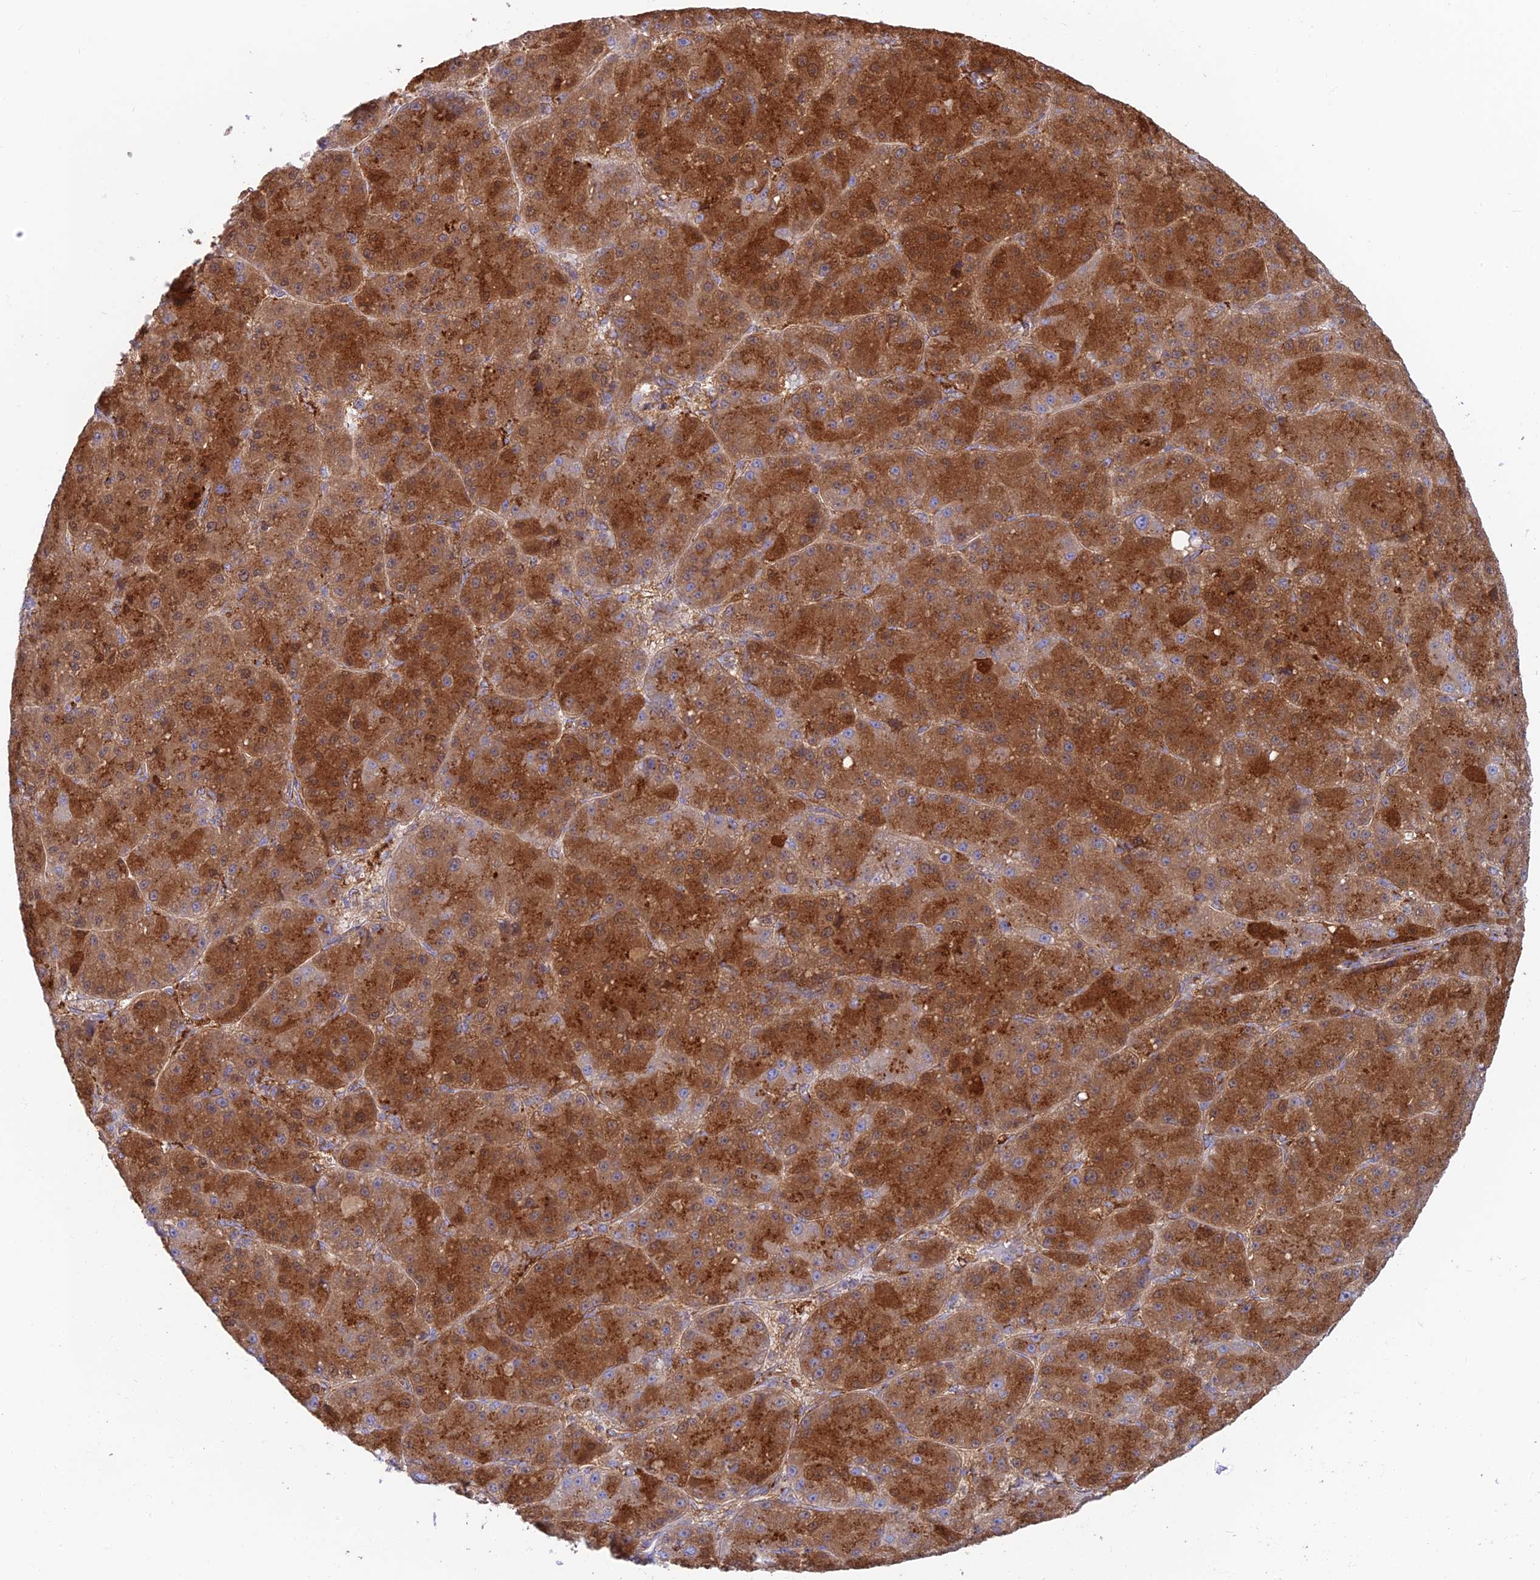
{"staining": {"intensity": "strong", "quantity": ">75%", "location": "cytoplasmic/membranous"}, "tissue": "liver cancer", "cell_type": "Tumor cells", "image_type": "cancer", "snomed": [{"axis": "morphology", "description": "Carcinoma, Hepatocellular, NOS"}, {"axis": "topography", "description": "Liver"}], "caption": "Strong cytoplasmic/membranous protein staining is seen in approximately >75% of tumor cells in liver cancer (hepatocellular carcinoma).", "gene": "GOLGA3", "patient": {"sex": "male", "age": 67}}